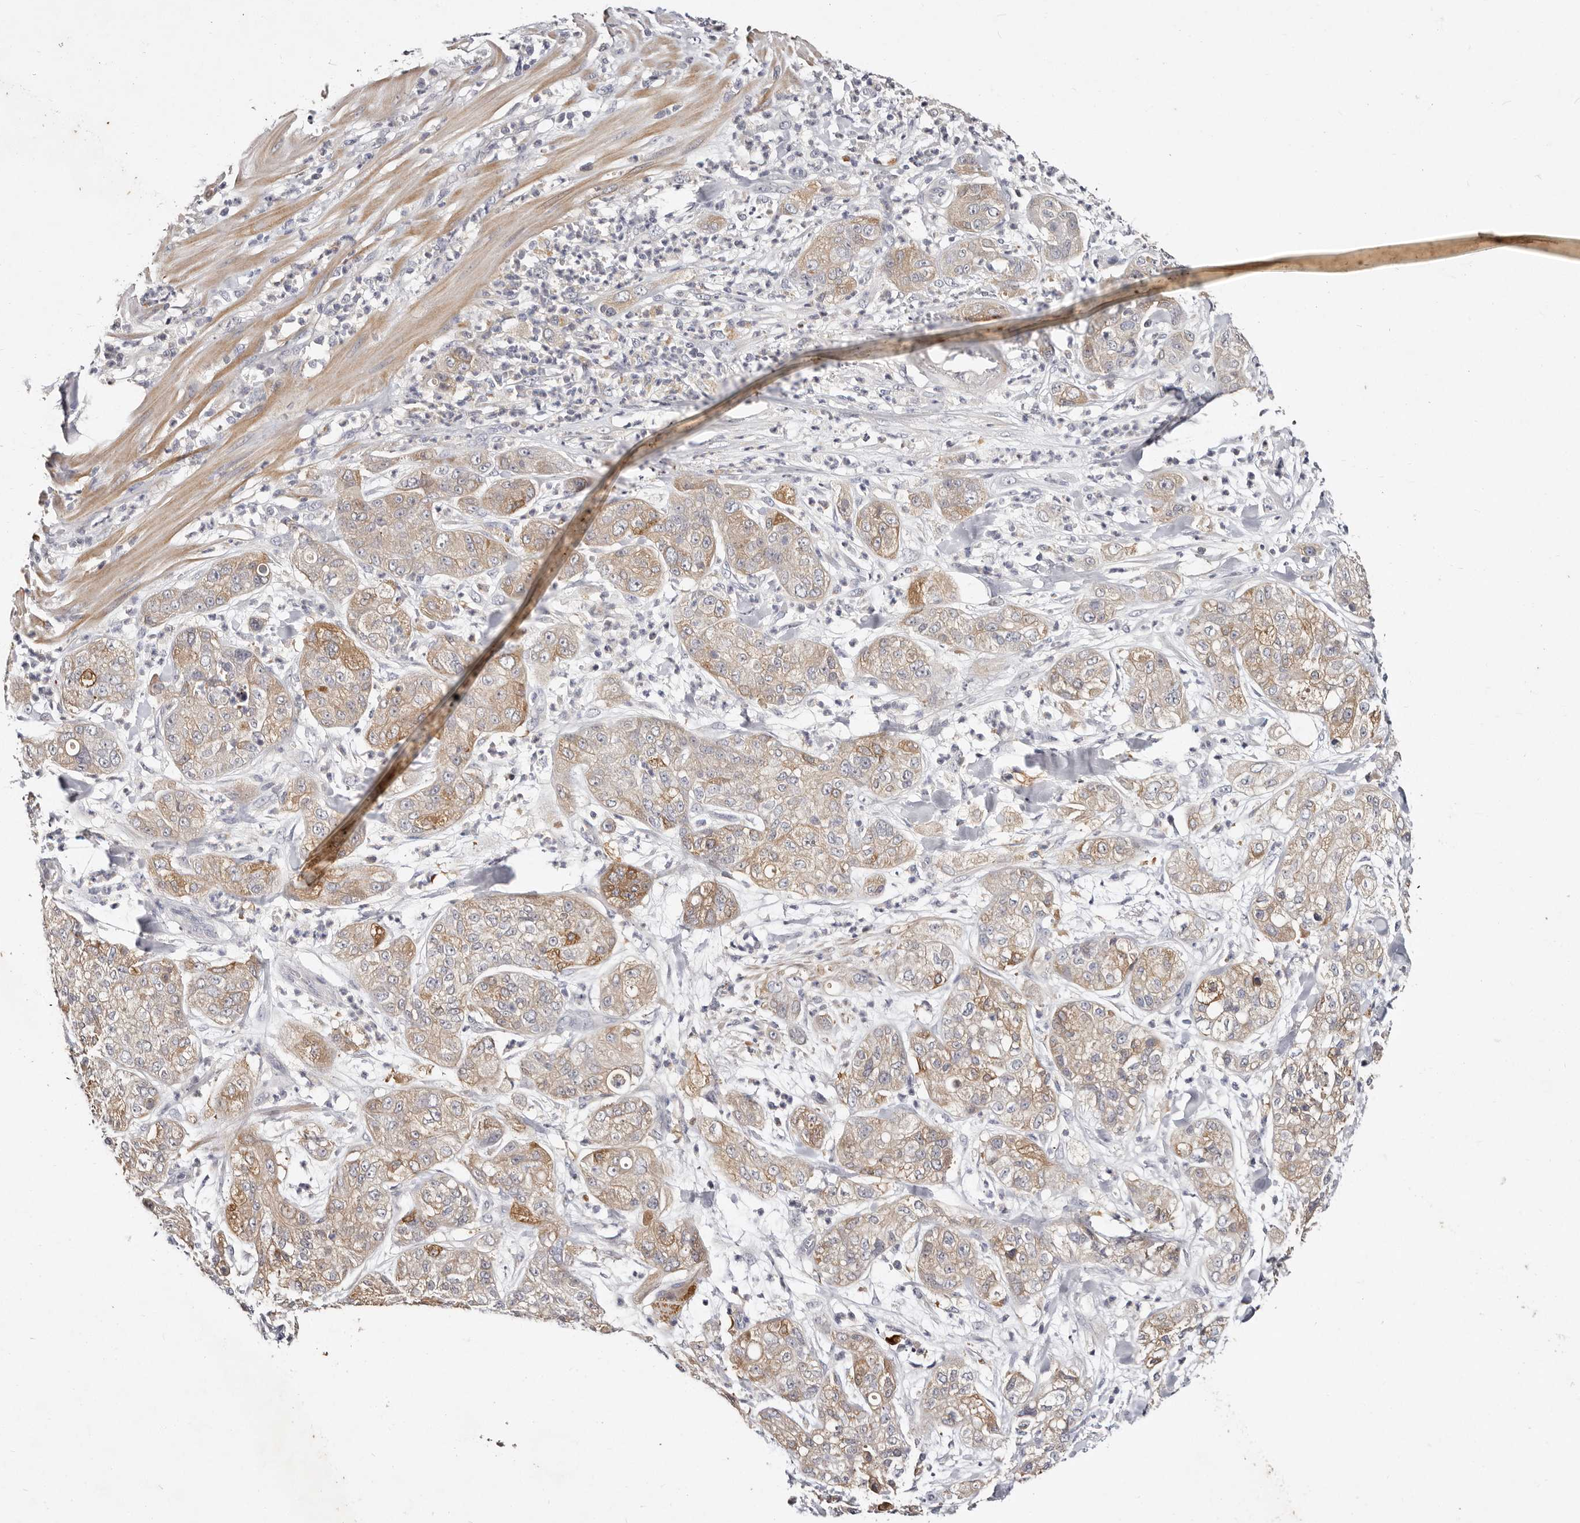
{"staining": {"intensity": "moderate", "quantity": "<25%", "location": "cytoplasmic/membranous"}, "tissue": "pancreatic cancer", "cell_type": "Tumor cells", "image_type": "cancer", "snomed": [{"axis": "morphology", "description": "Adenocarcinoma, NOS"}, {"axis": "topography", "description": "Pancreas"}], "caption": "Adenocarcinoma (pancreatic) stained with DAB immunohistochemistry reveals low levels of moderate cytoplasmic/membranous expression in about <25% of tumor cells.", "gene": "MRPS33", "patient": {"sex": "female", "age": 78}}